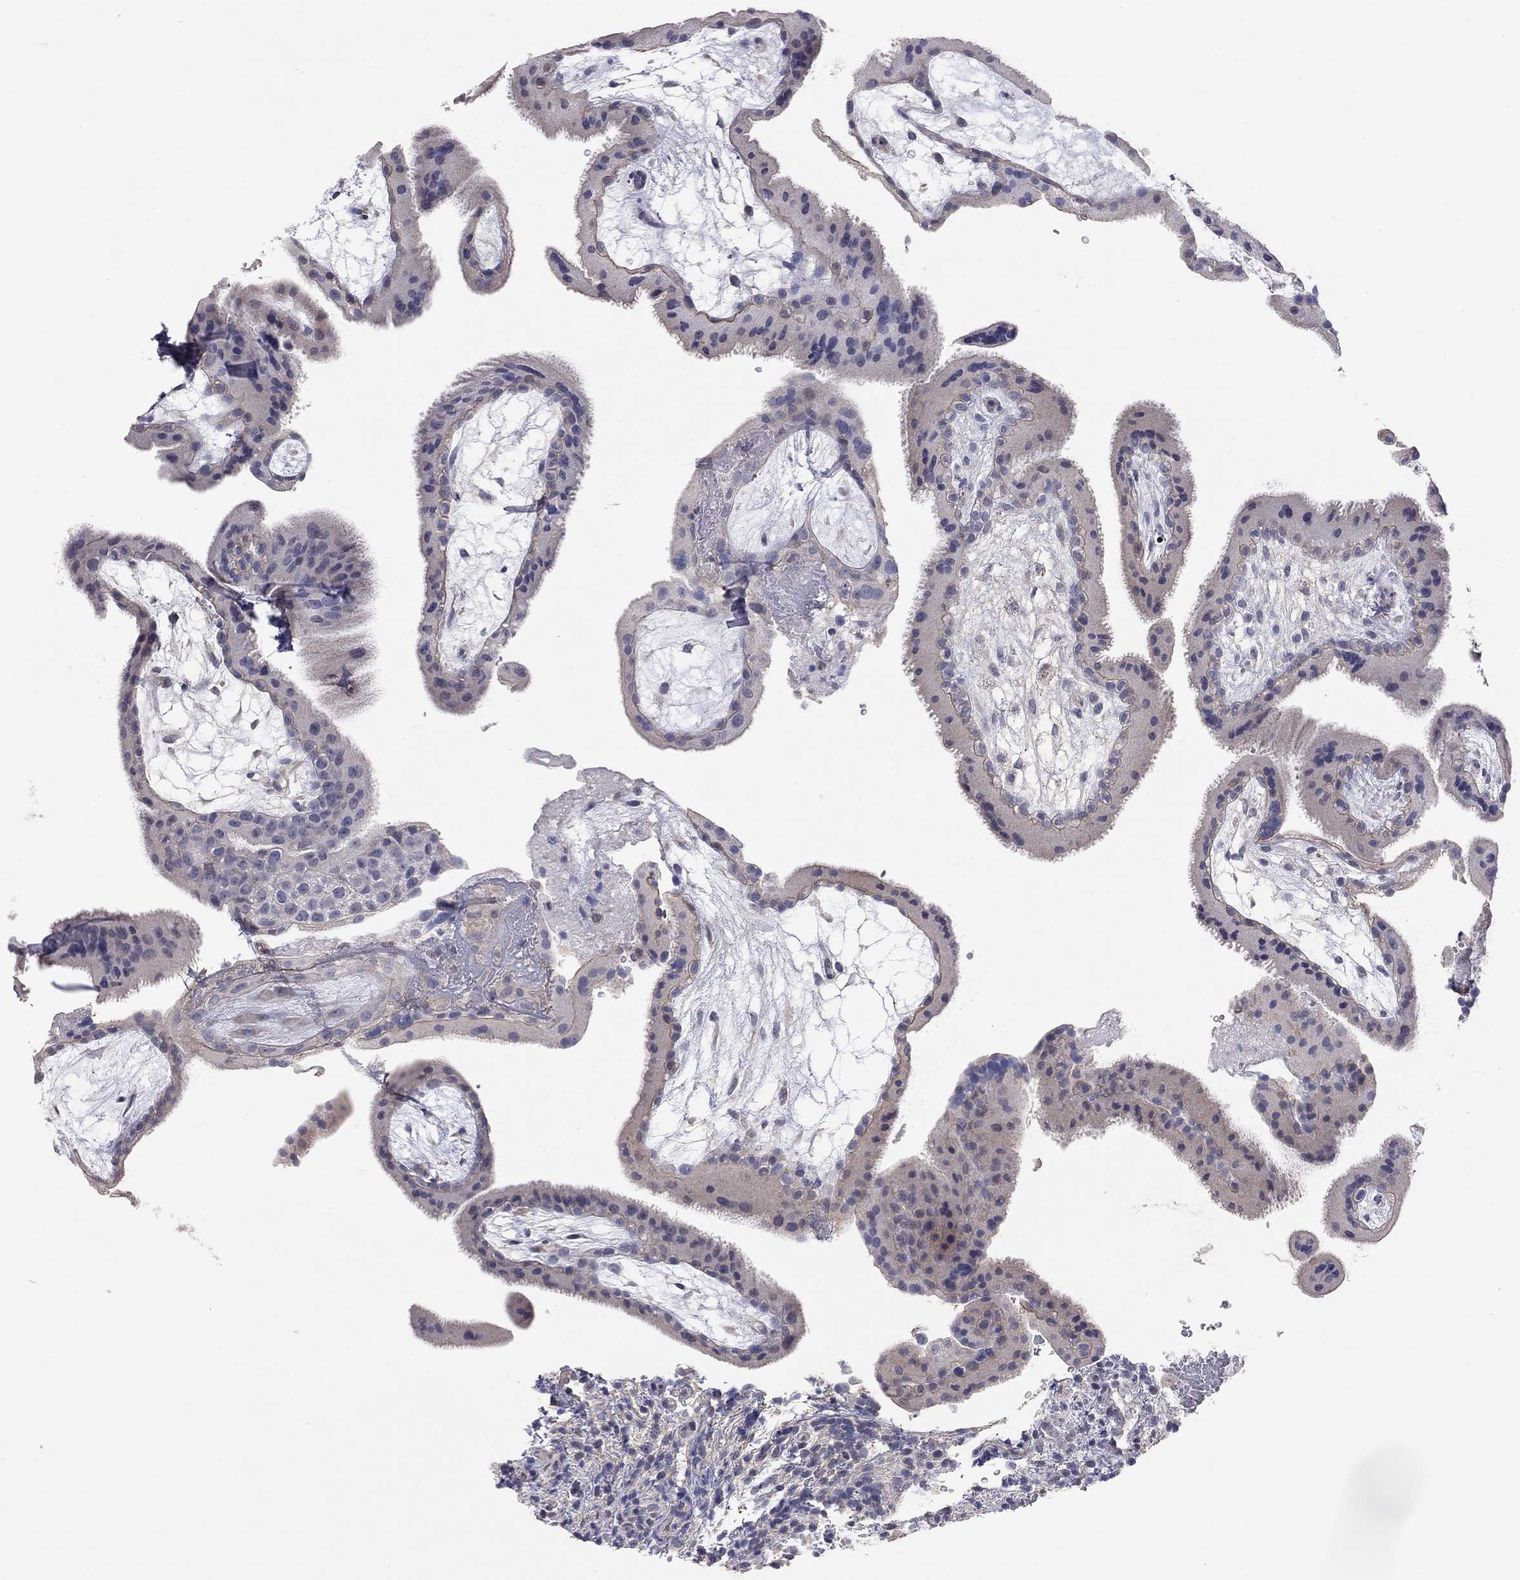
{"staining": {"intensity": "weak", "quantity": ">75%", "location": "cytoplasmic/membranous"}, "tissue": "placenta", "cell_type": "Decidual cells", "image_type": "normal", "snomed": [{"axis": "morphology", "description": "Normal tissue, NOS"}, {"axis": "topography", "description": "Placenta"}], "caption": "A brown stain labels weak cytoplasmic/membranous expression of a protein in decidual cells of normal placenta.", "gene": "KCNB1", "patient": {"sex": "female", "age": 19}}